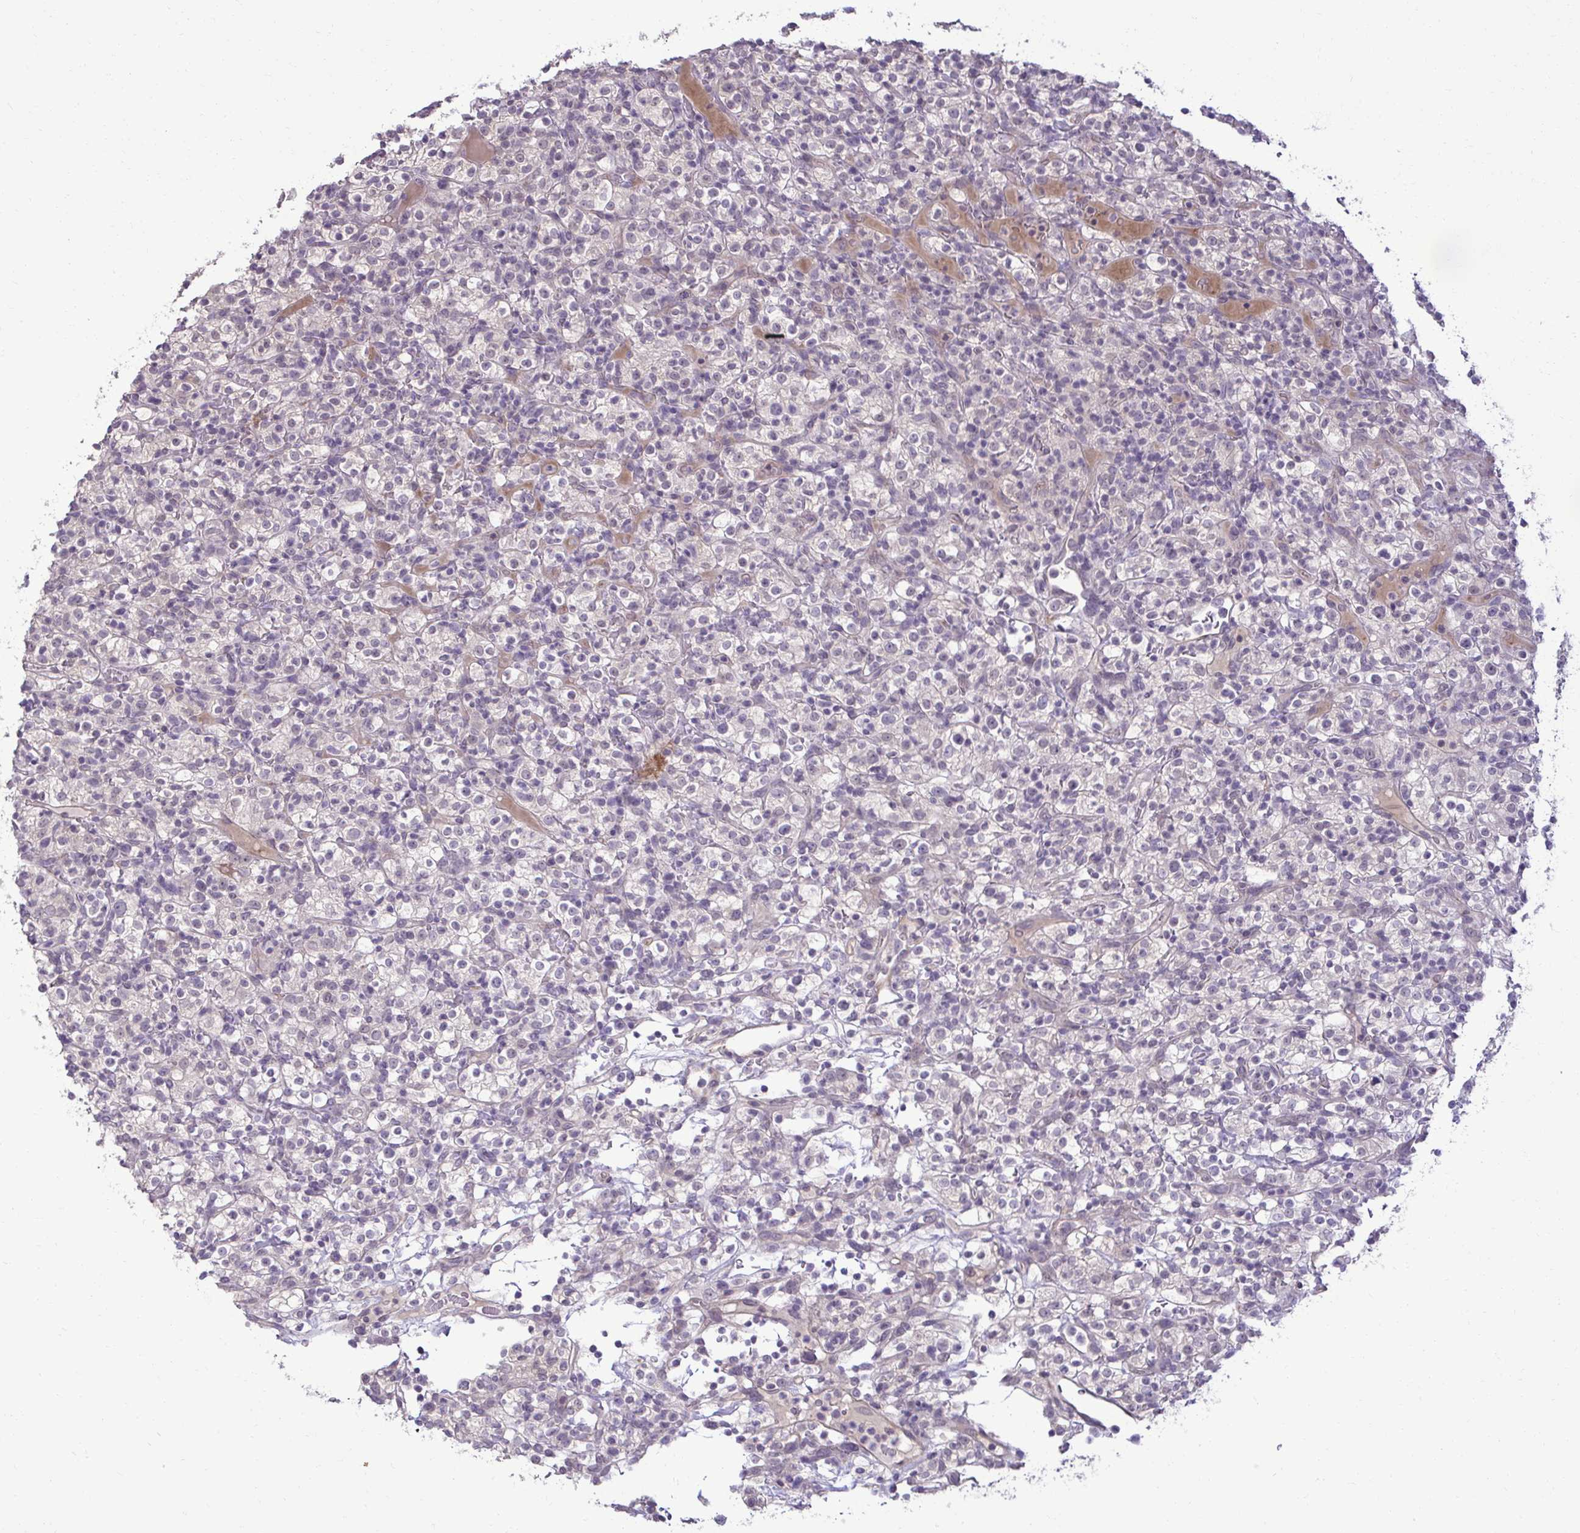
{"staining": {"intensity": "negative", "quantity": "none", "location": "none"}, "tissue": "renal cancer", "cell_type": "Tumor cells", "image_type": "cancer", "snomed": [{"axis": "morphology", "description": "Normal tissue, NOS"}, {"axis": "morphology", "description": "Adenocarcinoma, NOS"}, {"axis": "topography", "description": "Kidney"}], "caption": "The micrograph exhibits no significant expression in tumor cells of renal cancer.", "gene": "SLC30A3", "patient": {"sex": "female", "age": 72}}